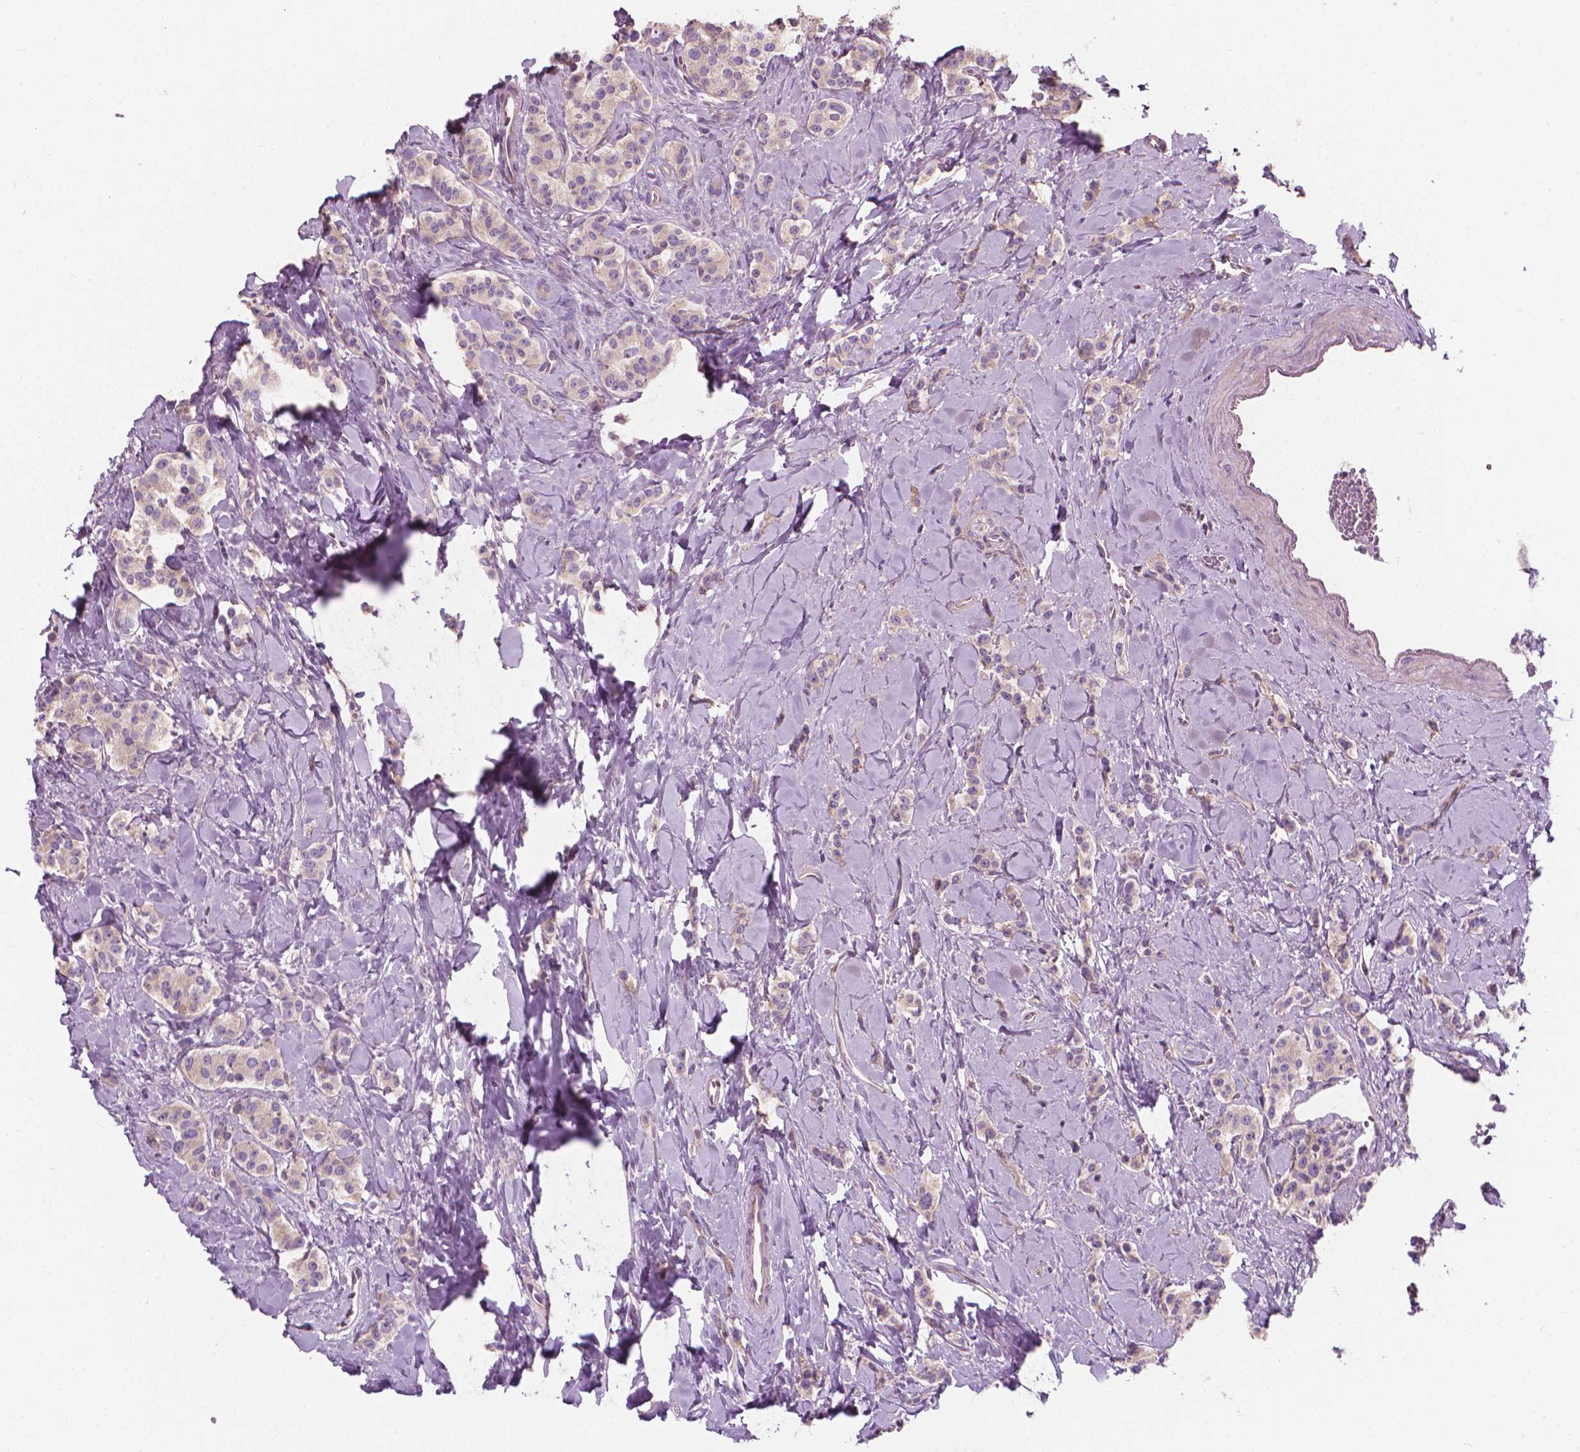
{"staining": {"intensity": "negative", "quantity": "none", "location": "none"}, "tissue": "carcinoid", "cell_type": "Tumor cells", "image_type": "cancer", "snomed": [{"axis": "morphology", "description": "Normal tissue, NOS"}, {"axis": "morphology", "description": "Carcinoid, malignant, NOS"}, {"axis": "topography", "description": "Pancreas"}], "caption": "The photomicrograph exhibits no significant expression in tumor cells of carcinoid.", "gene": "RIIAD1", "patient": {"sex": "male", "age": 36}}